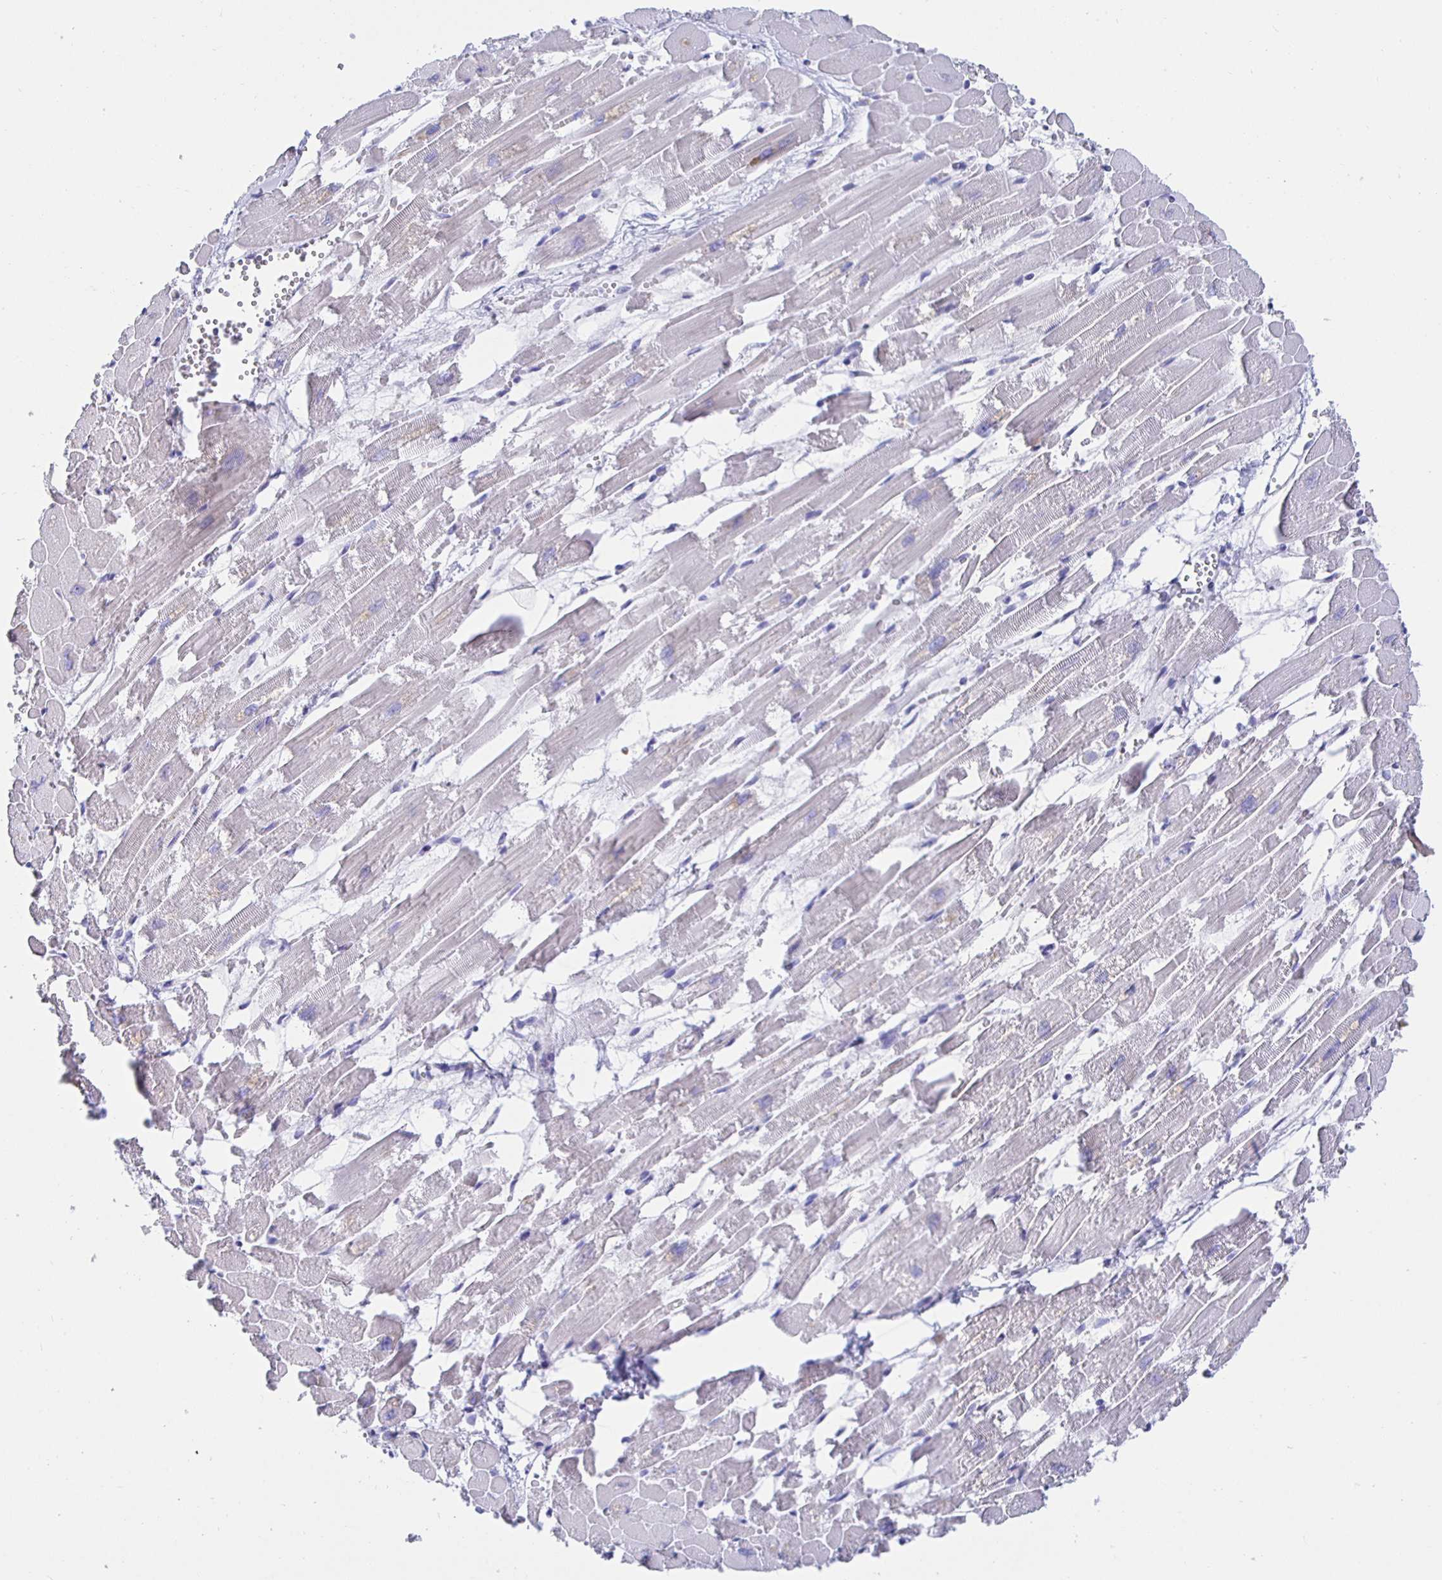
{"staining": {"intensity": "negative", "quantity": "none", "location": "none"}, "tissue": "heart muscle", "cell_type": "Cardiomyocytes", "image_type": "normal", "snomed": [{"axis": "morphology", "description": "Normal tissue, NOS"}, {"axis": "topography", "description": "Heart"}], "caption": "Immunohistochemistry (IHC) micrograph of unremarkable heart muscle stained for a protein (brown), which displays no expression in cardiomyocytes. (DAB immunohistochemistry with hematoxylin counter stain).", "gene": "HSPA4L", "patient": {"sex": "female", "age": 52}}